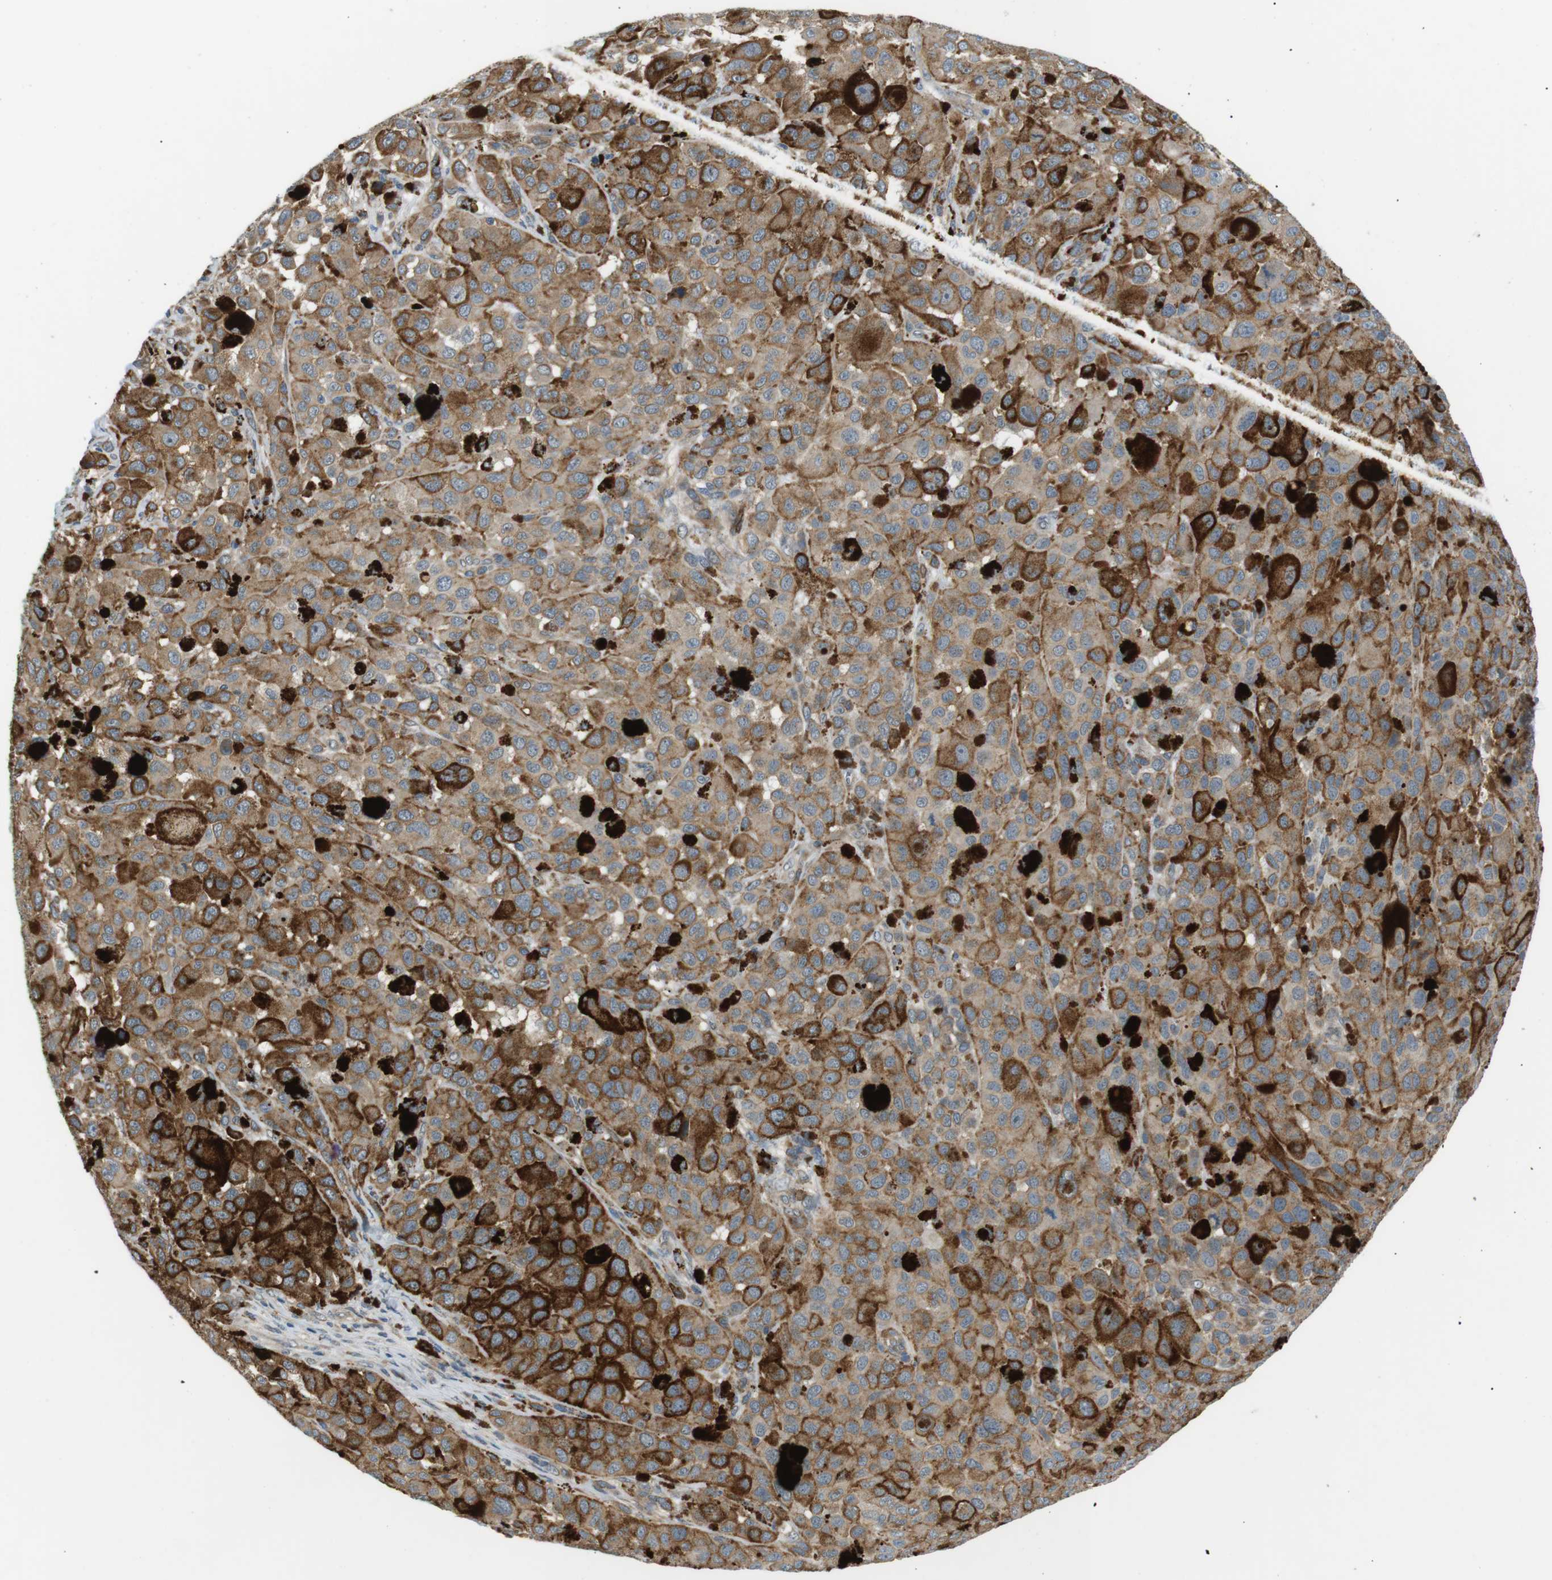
{"staining": {"intensity": "moderate", "quantity": ">75%", "location": "cytoplasmic/membranous"}, "tissue": "melanoma", "cell_type": "Tumor cells", "image_type": "cancer", "snomed": [{"axis": "morphology", "description": "Malignant melanoma, NOS"}, {"axis": "topography", "description": "Skin"}], "caption": "This micrograph displays melanoma stained with IHC to label a protein in brown. The cytoplasmic/membranous of tumor cells show moderate positivity for the protein. Nuclei are counter-stained blue.", "gene": "B4GALNT2", "patient": {"sex": "male", "age": 96}}